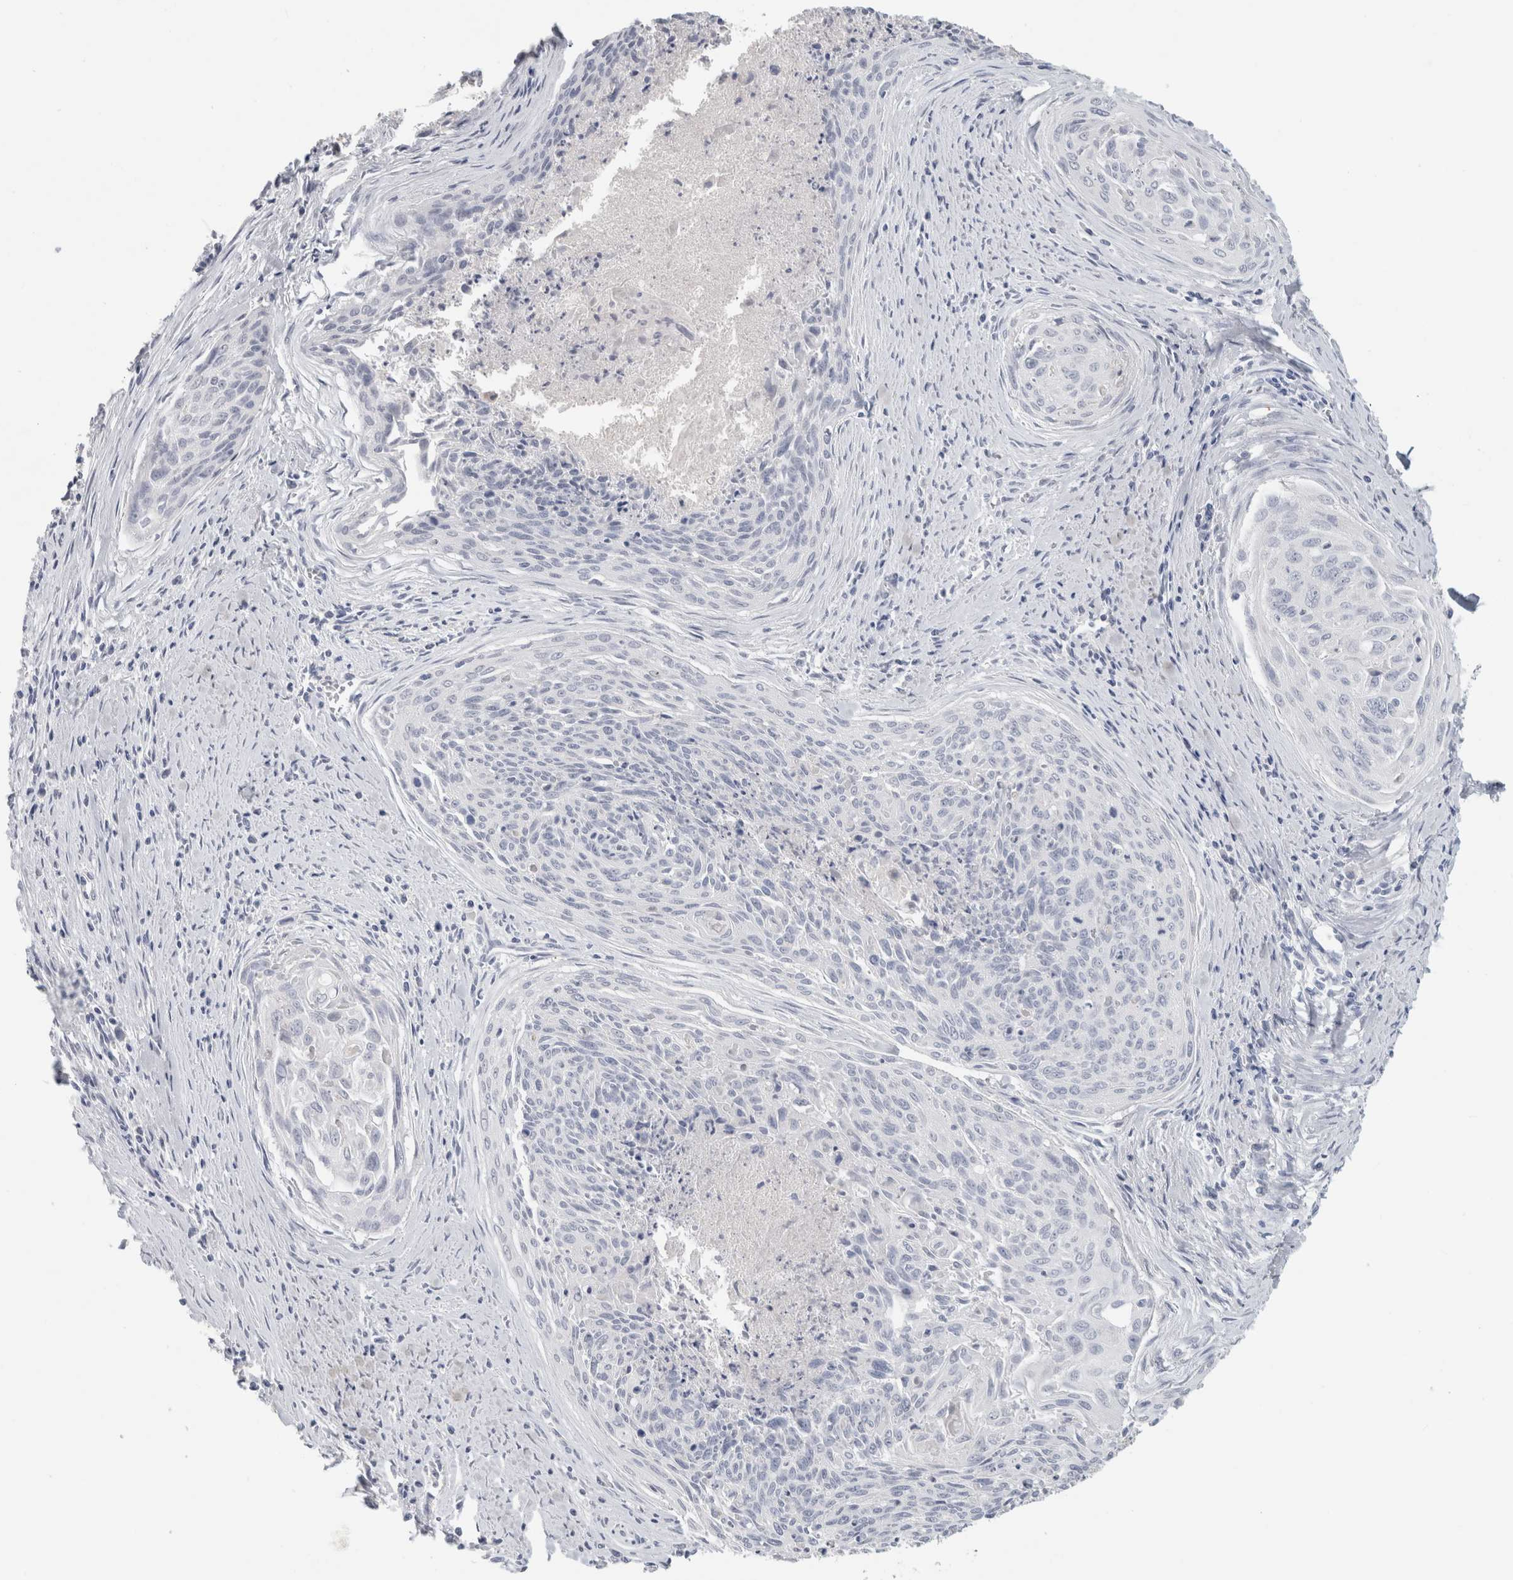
{"staining": {"intensity": "negative", "quantity": "none", "location": "none"}, "tissue": "cervical cancer", "cell_type": "Tumor cells", "image_type": "cancer", "snomed": [{"axis": "morphology", "description": "Squamous cell carcinoma, NOS"}, {"axis": "topography", "description": "Cervix"}], "caption": "This is an immunohistochemistry histopathology image of squamous cell carcinoma (cervical). There is no staining in tumor cells.", "gene": "SLC6A1", "patient": {"sex": "female", "age": 55}}